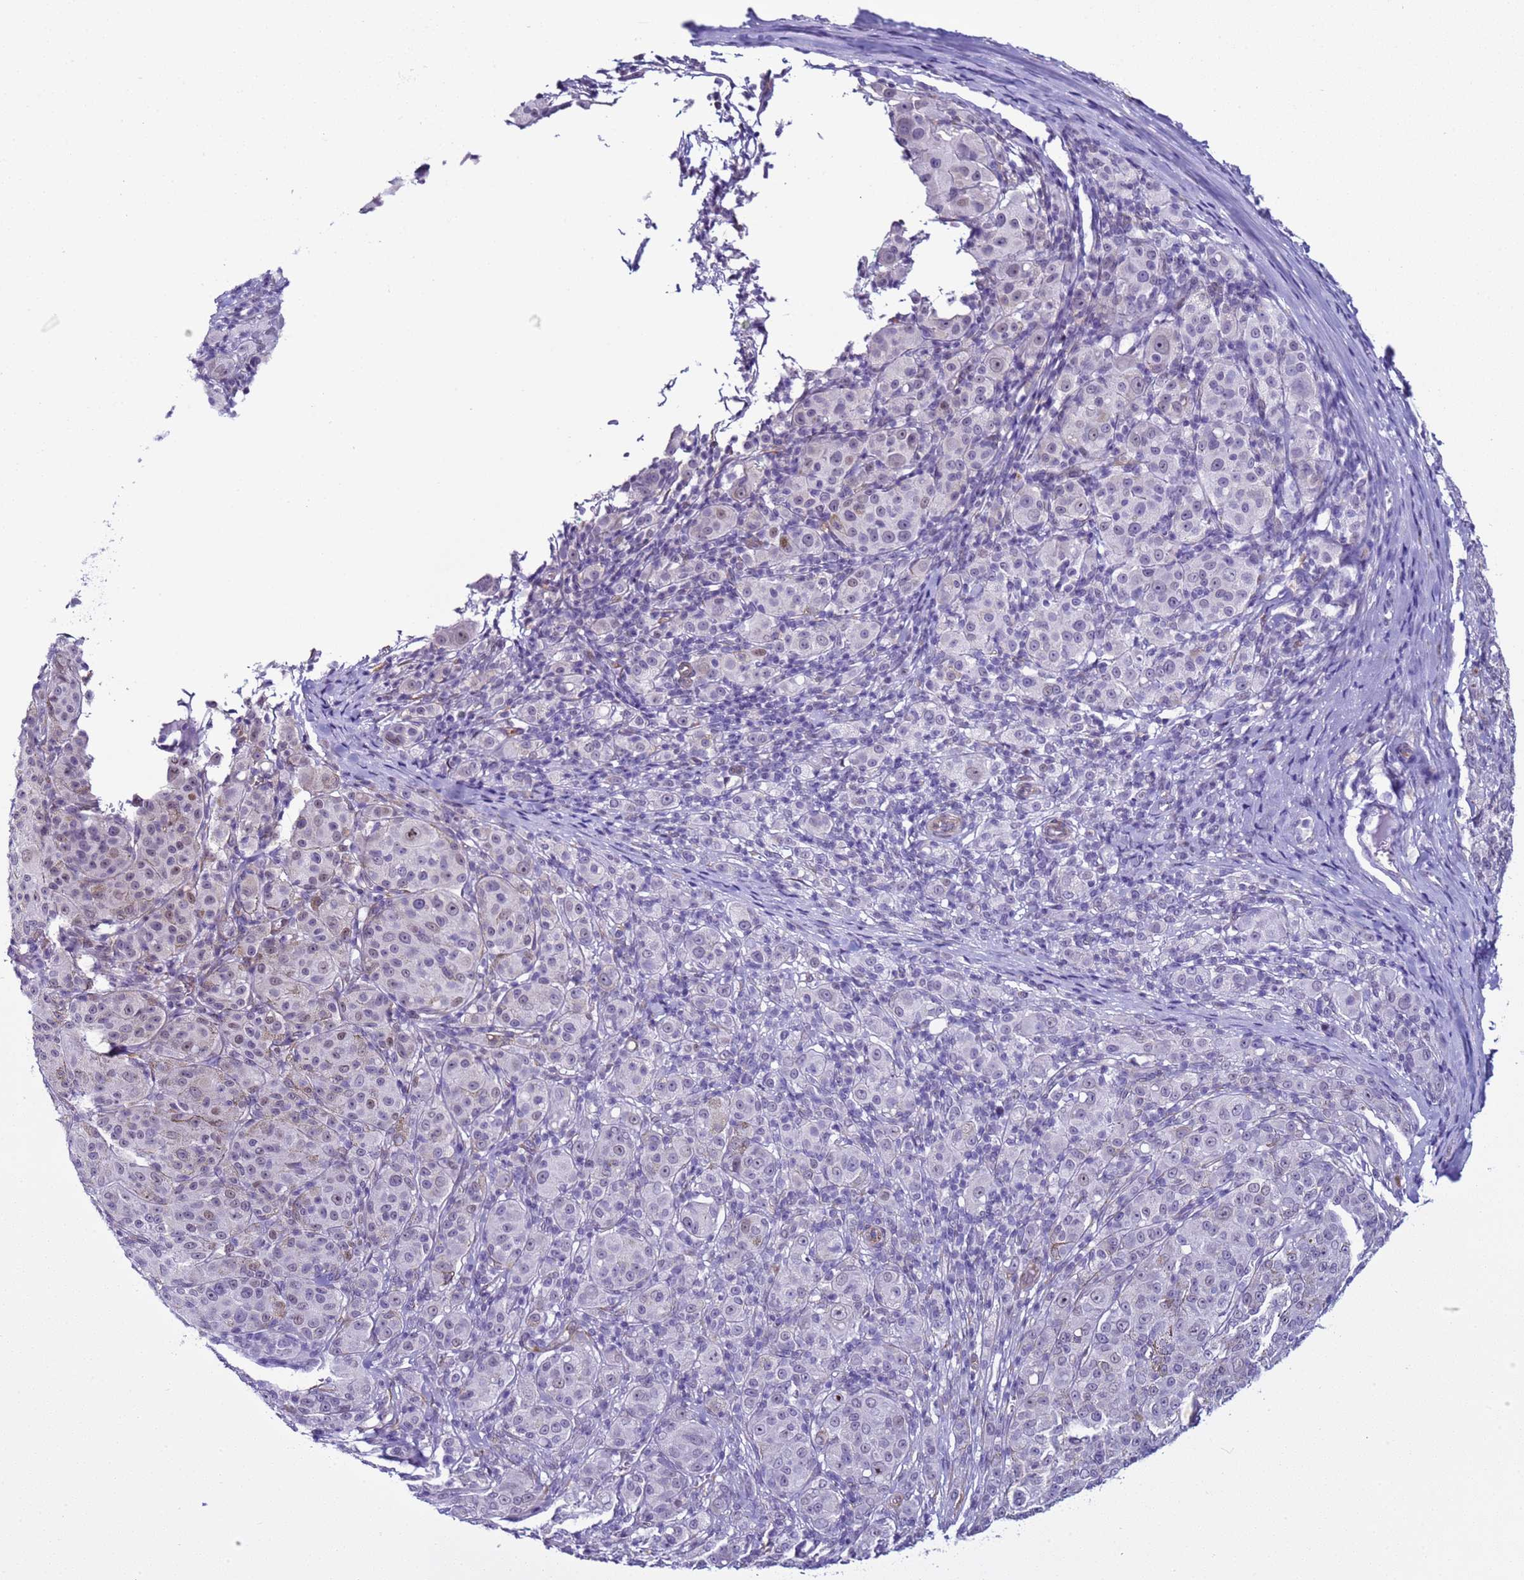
{"staining": {"intensity": "weak", "quantity": "<25%", "location": "nuclear"}, "tissue": "melanoma", "cell_type": "Tumor cells", "image_type": "cancer", "snomed": [{"axis": "morphology", "description": "Malignant melanoma, NOS"}, {"axis": "topography", "description": "Skin"}], "caption": "Immunohistochemistry (IHC) image of melanoma stained for a protein (brown), which demonstrates no positivity in tumor cells.", "gene": "LRRC10B", "patient": {"sex": "female", "age": 52}}